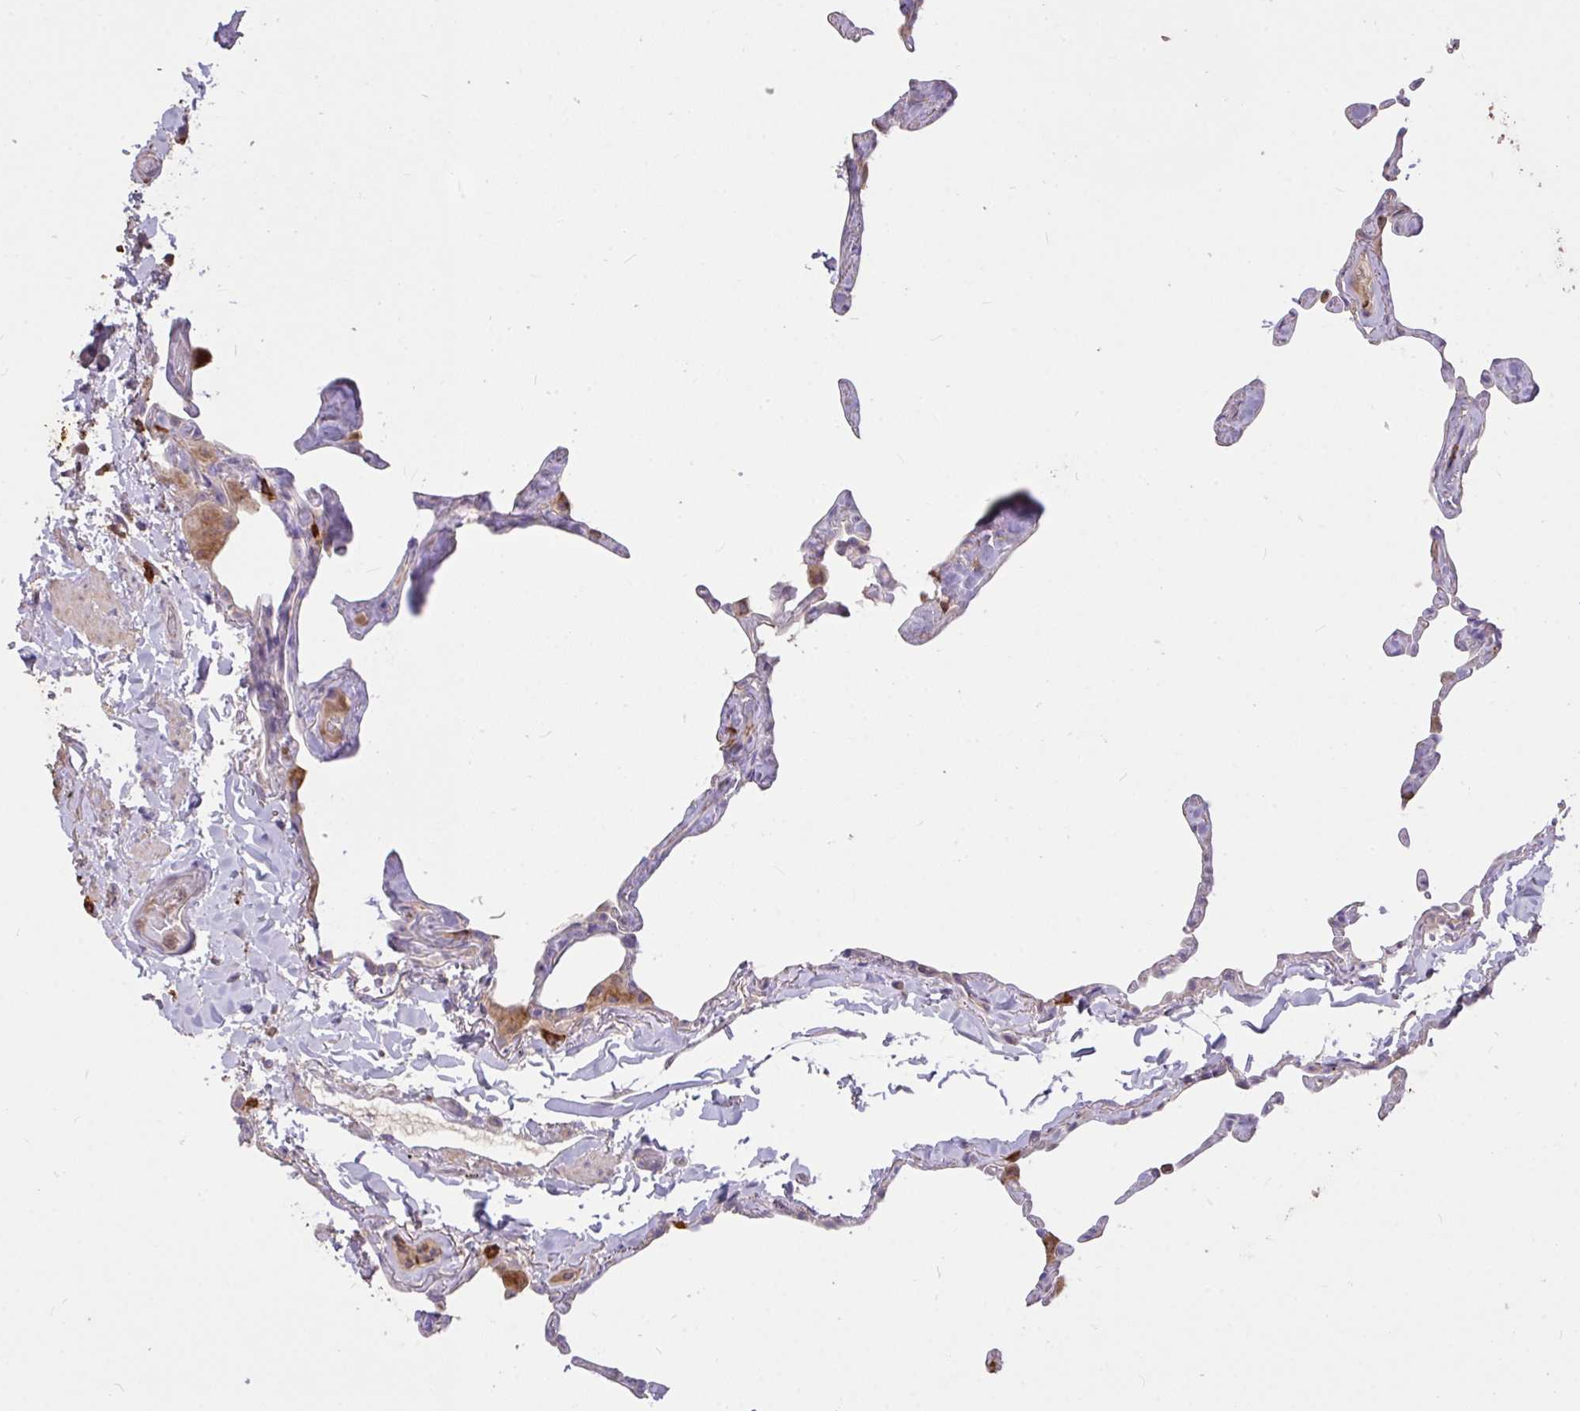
{"staining": {"intensity": "weak", "quantity": "25%-75%", "location": "cytoplasmic/membranous"}, "tissue": "lung", "cell_type": "Alveolar cells", "image_type": "normal", "snomed": [{"axis": "morphology", "description": "Normal tissue, NOS"}, {"axis": "topography", "description": "Lung"}], "caption": "Protein staining reveals weak cytoplasmic/membranous positivity in approximately 25%-75% of alveolar cells in unremarkable lung.", "gene": "FCER1A", "patient": {"sex": "male", "age": 65}}